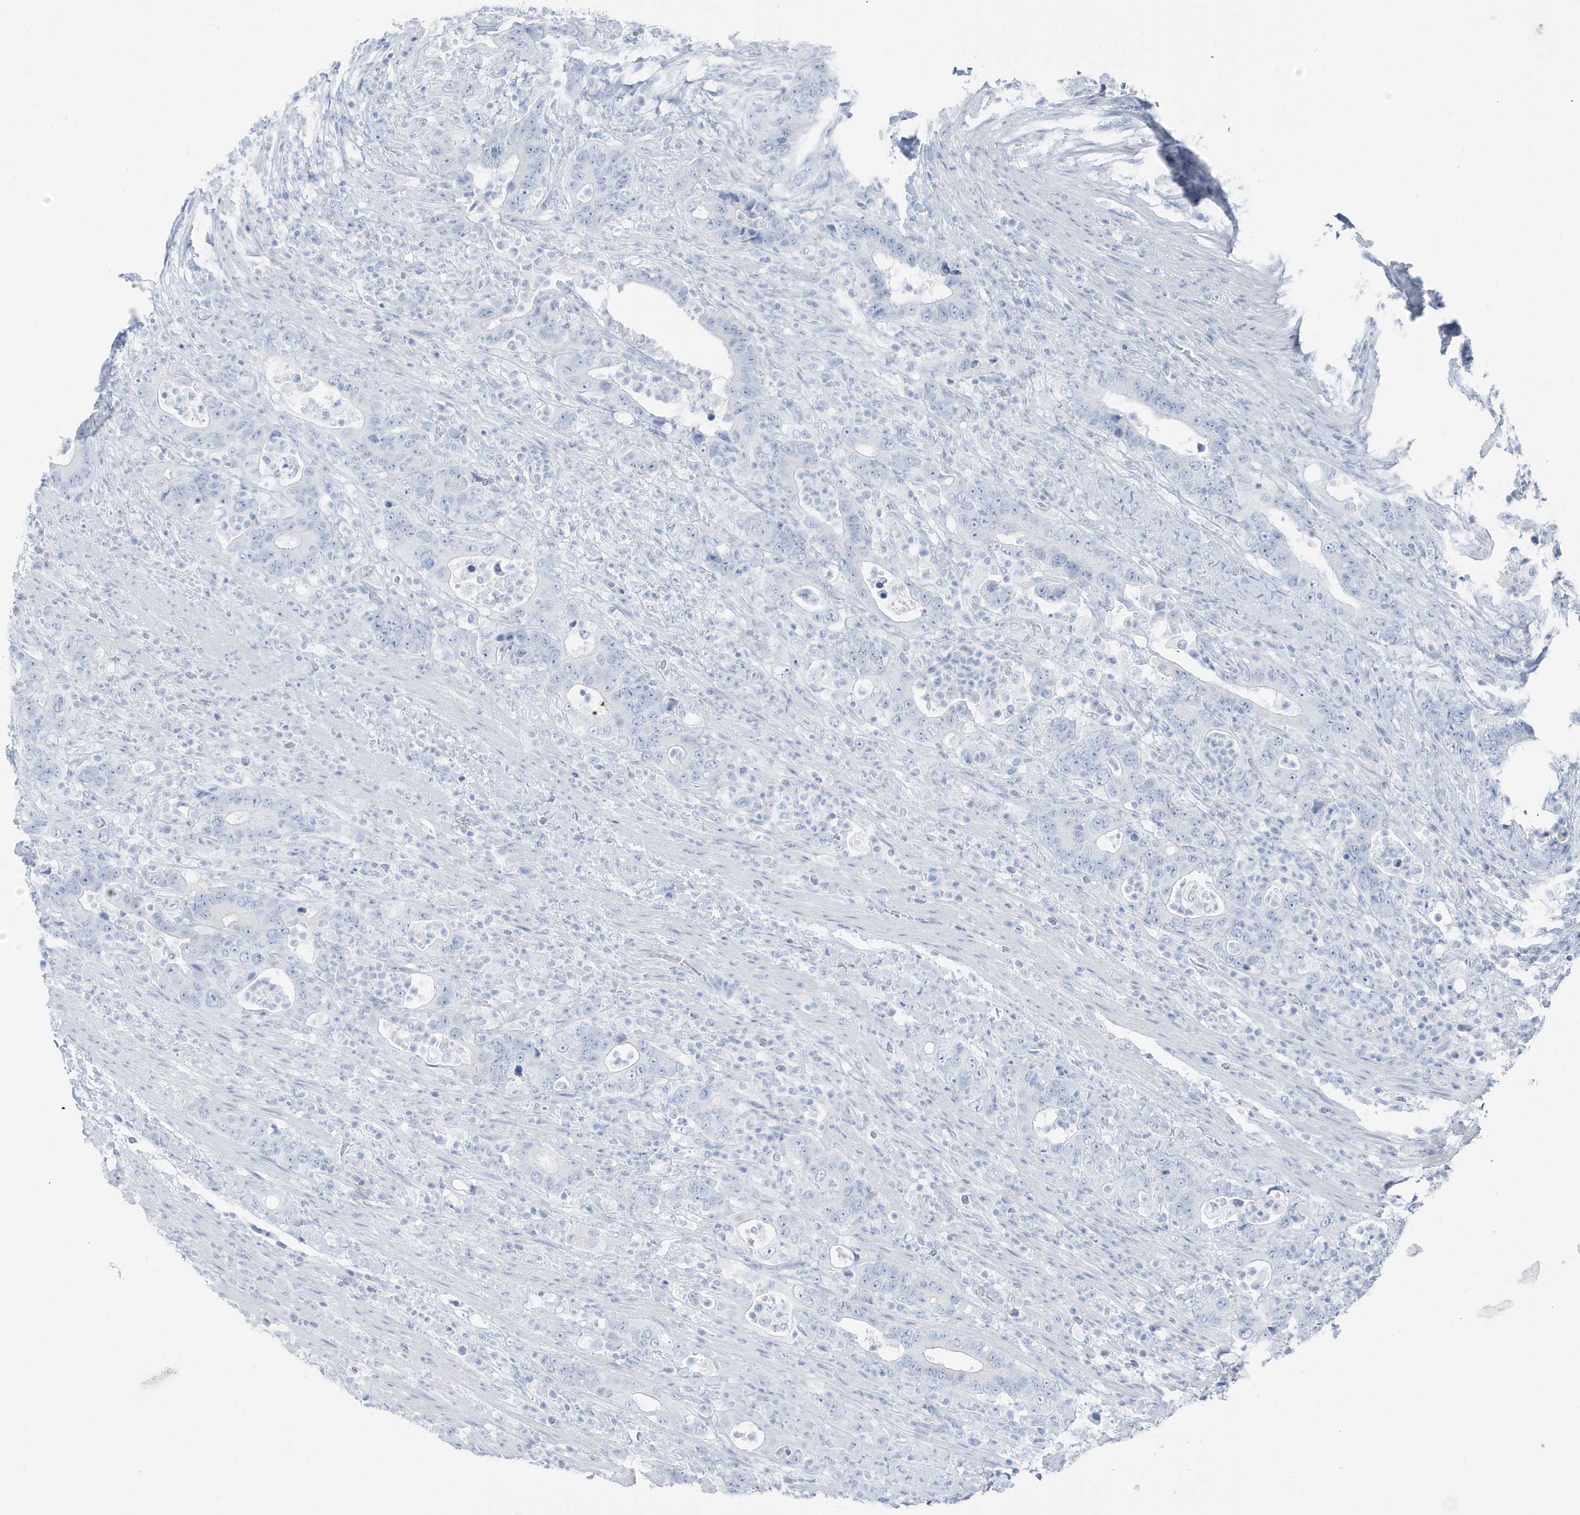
{"staining": {"intensity": "negative", "quantity": "none", "location": "none"}, "tissue": "colorectal cancer", "cell_type": "Tumor cells", "image_type": "cancer", "snomed": [{"axis": "morphology", "description": "Adenocarcinoma, NOS"}, {"axis": "topography", "description": "Colon"}], "caption": "Tumor cells are negative for brown protein staining in colorectal cancer.", "gene": "ZFP64", "patient": {"sex": "female", "age": 75}}